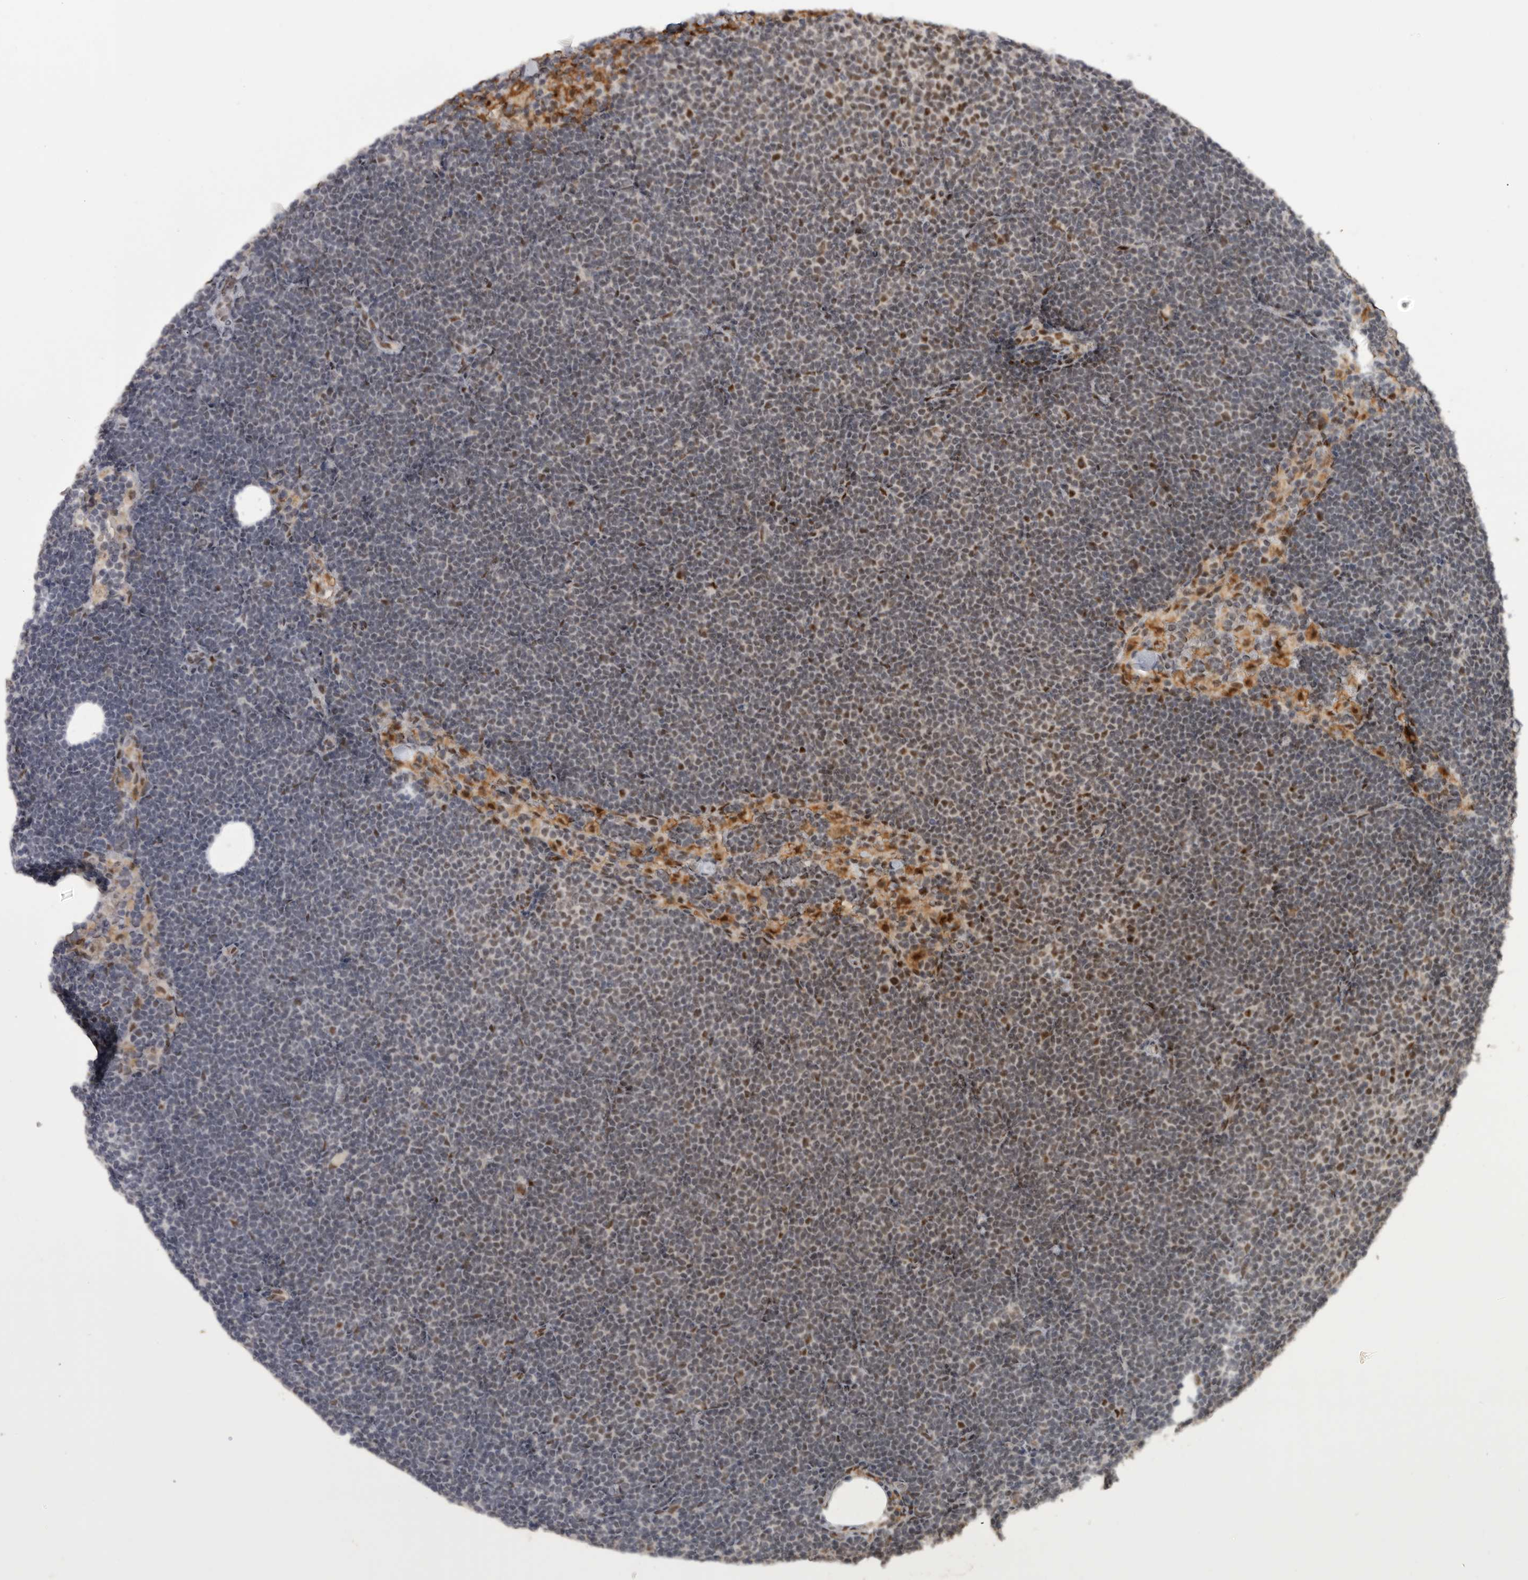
{"staining": {"intensity": "moderate", "quantity": "<25%", "location": "nuclear"}, "tissue": "lymphoma", "cell_type": "Tumor cells", "image_type": "cancer", "snomed": [{"axis": "morphology", "description": "Malignant lymphoma, non-Hodgkin's type, Low grade"}, {"axis": "topography", "description": "Lymph node"}], "caption": "The micrograph reveals staining of malignant lymphoma, non-Hodgkin's type (low-grade), revealing moderate nuclear protein positivity (brown color) within tumor cells. (DAB (3,3'-diaminobenzidine) = brown stain, brightfield microscopy at high magnification).", "gene": "PPP1R10", "patient": {"sex": "female", "age": 53}}